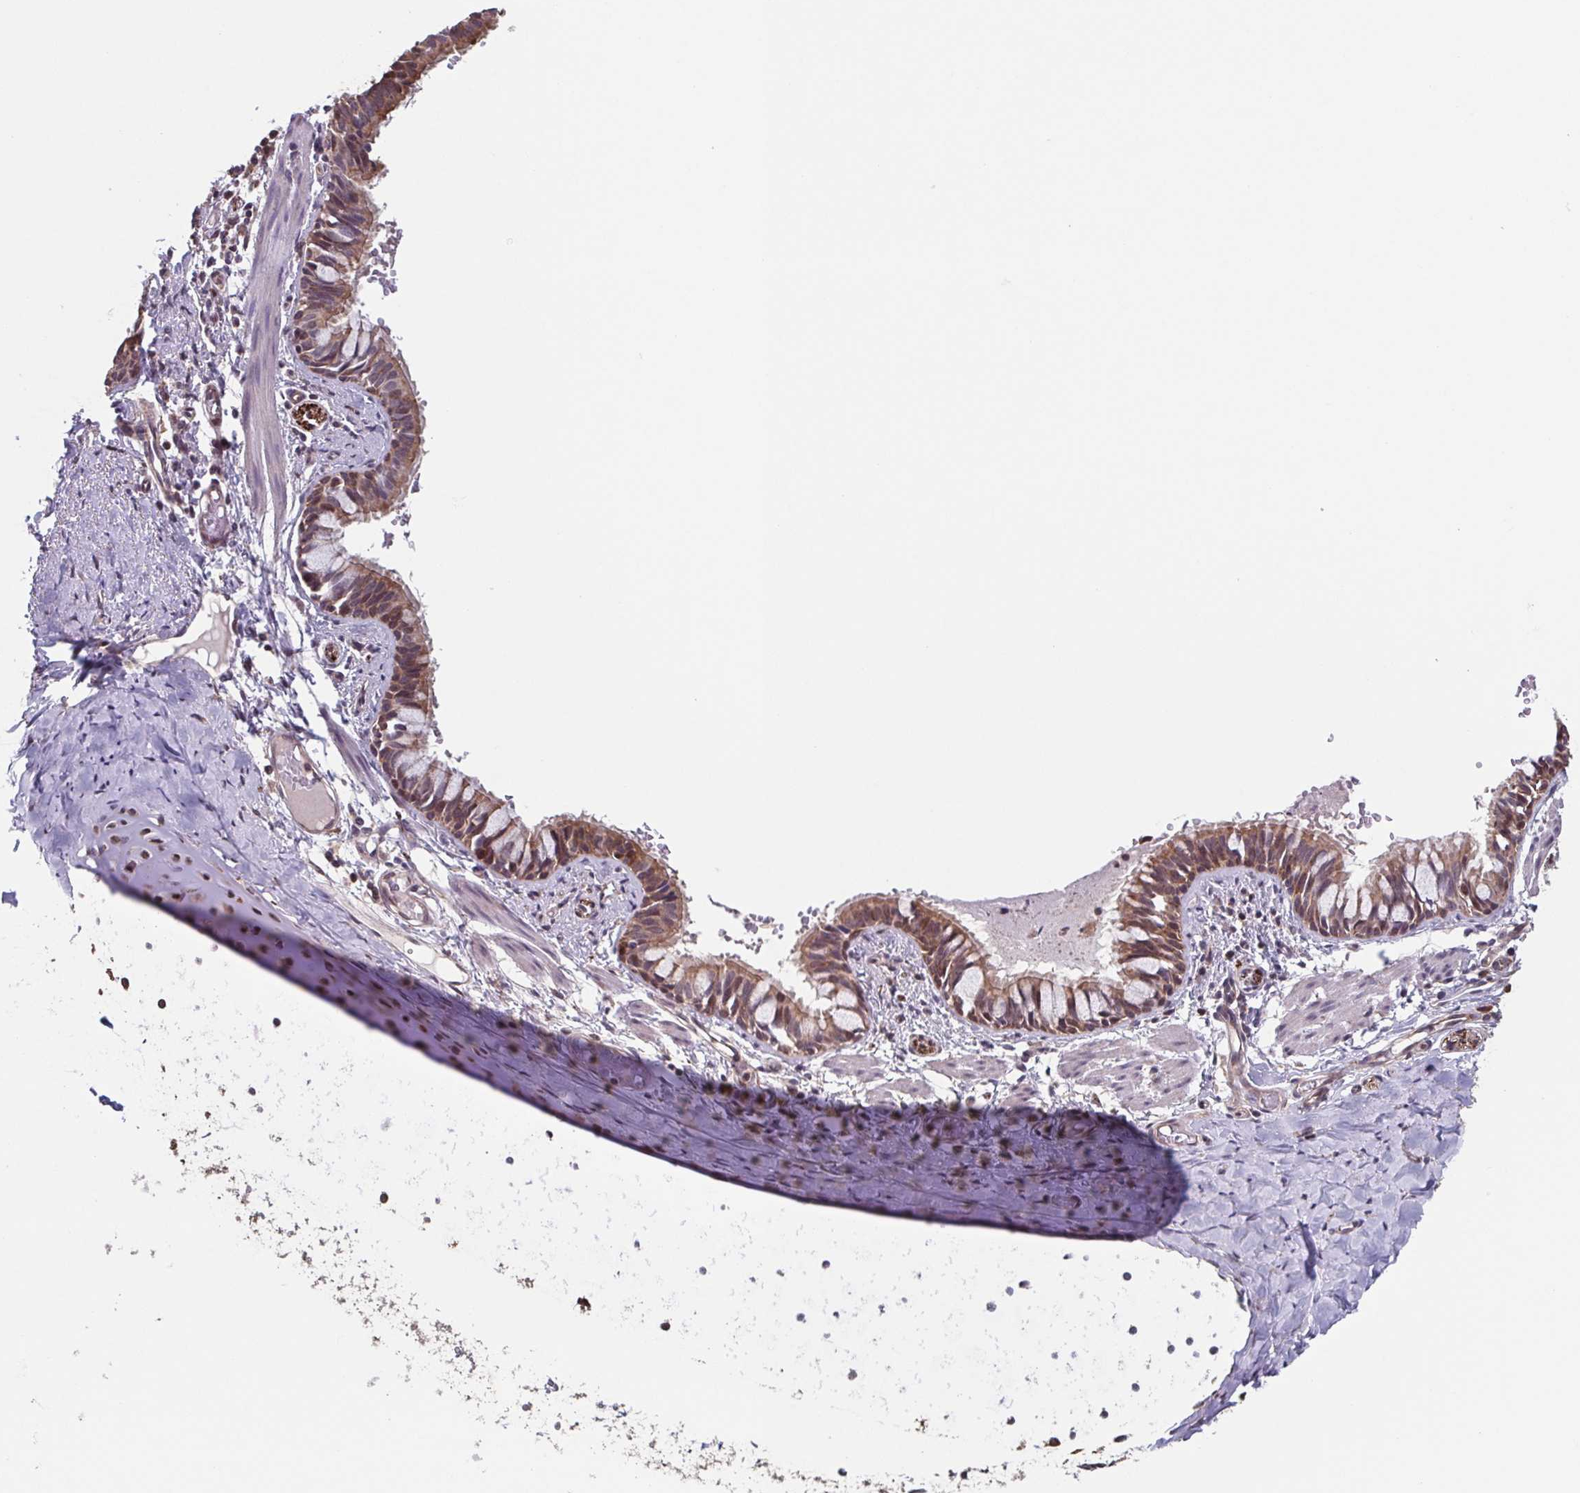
{"staining": {"intensity": "moderate", "quantity": ">75%", "location": "cytoplasmic/membranous"}, "tissue": "bronchus", "cell_type": "Respiratory epithelial cells", "image_type": "normal", "snomed": [{"axis": "morphology", "description": "Normal tissue, NOS"}, {"axis": "topography", "description": "Bronchus"}], "caption": "Immunohistochemical staining of unremarkable human bronchus exhibits moderate cytoplasmic/membranous protein positivity in approximately >75% of respiratory epithelial cells. The staining was performed using DAB to visualize the protein expression in brown, while the nuclei were stained in blue with hematoxylin (Magnification: 20x).", "gene": "TTC19", "patient": {"sex": "male", "age": 1}}